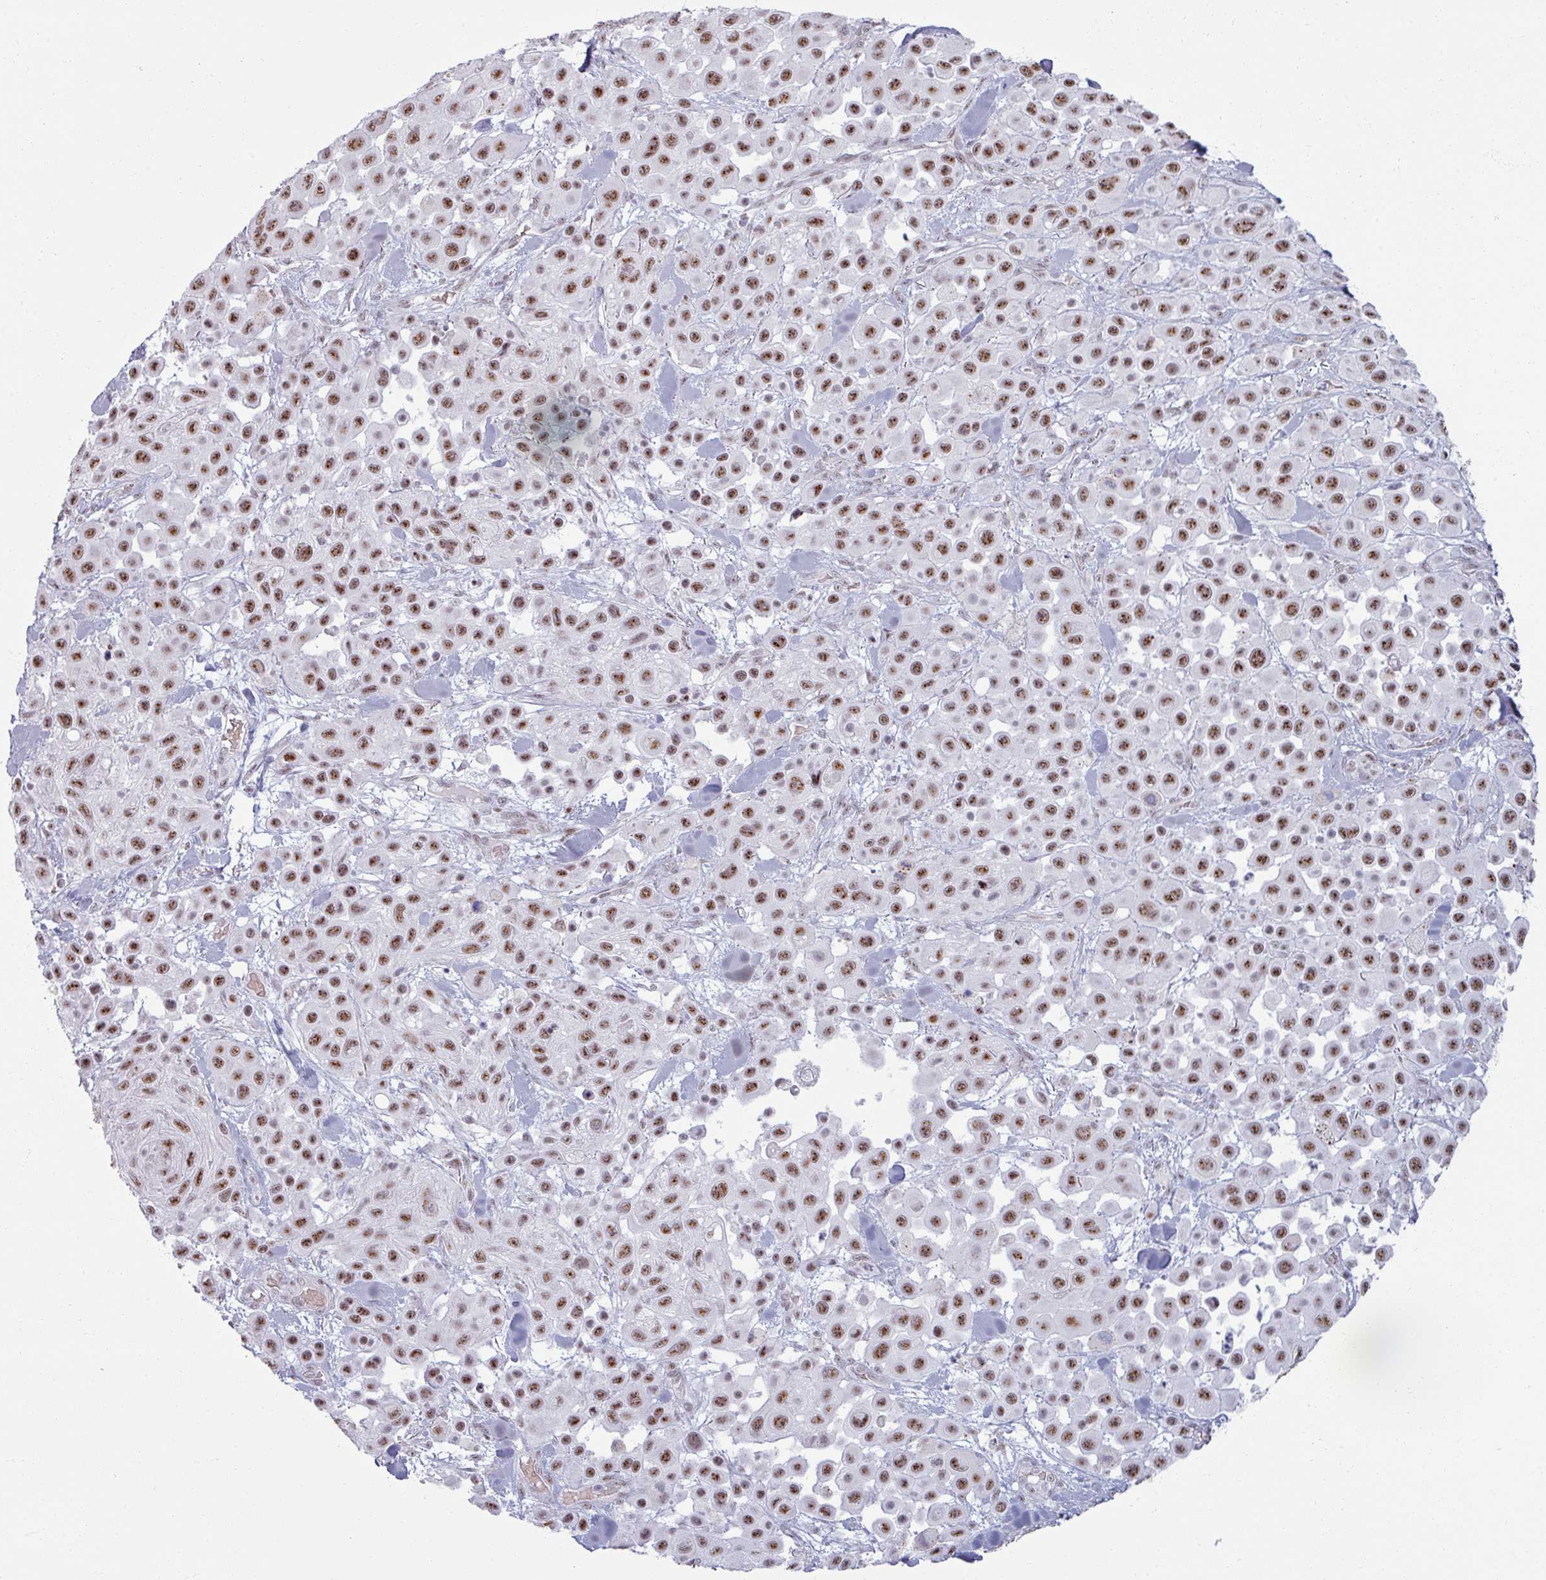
{"staining": {"intensity": "moderate", "quantity": ">75%", "location": "nuclear"}, "tissue": "skin cancer", "cell_type": "Tumor cells", "image_type": "cancer", "snomed": [{"axis": "morphology", "description": "Squamous cell carcinoma, NOS"}, {"axis": "topography", "description": "Skin"}], "caption": "Immunohistochemical staining of human squamous cell carcinoma (skin) demonstrates medium levels of moderate nuclear expression in about >75% of tumor cells. (DAB IHC, brown staining for protein, blue staining for nuclei).", "gene": "NCOR1", "patient": {"sex": "male", "age": 67}}